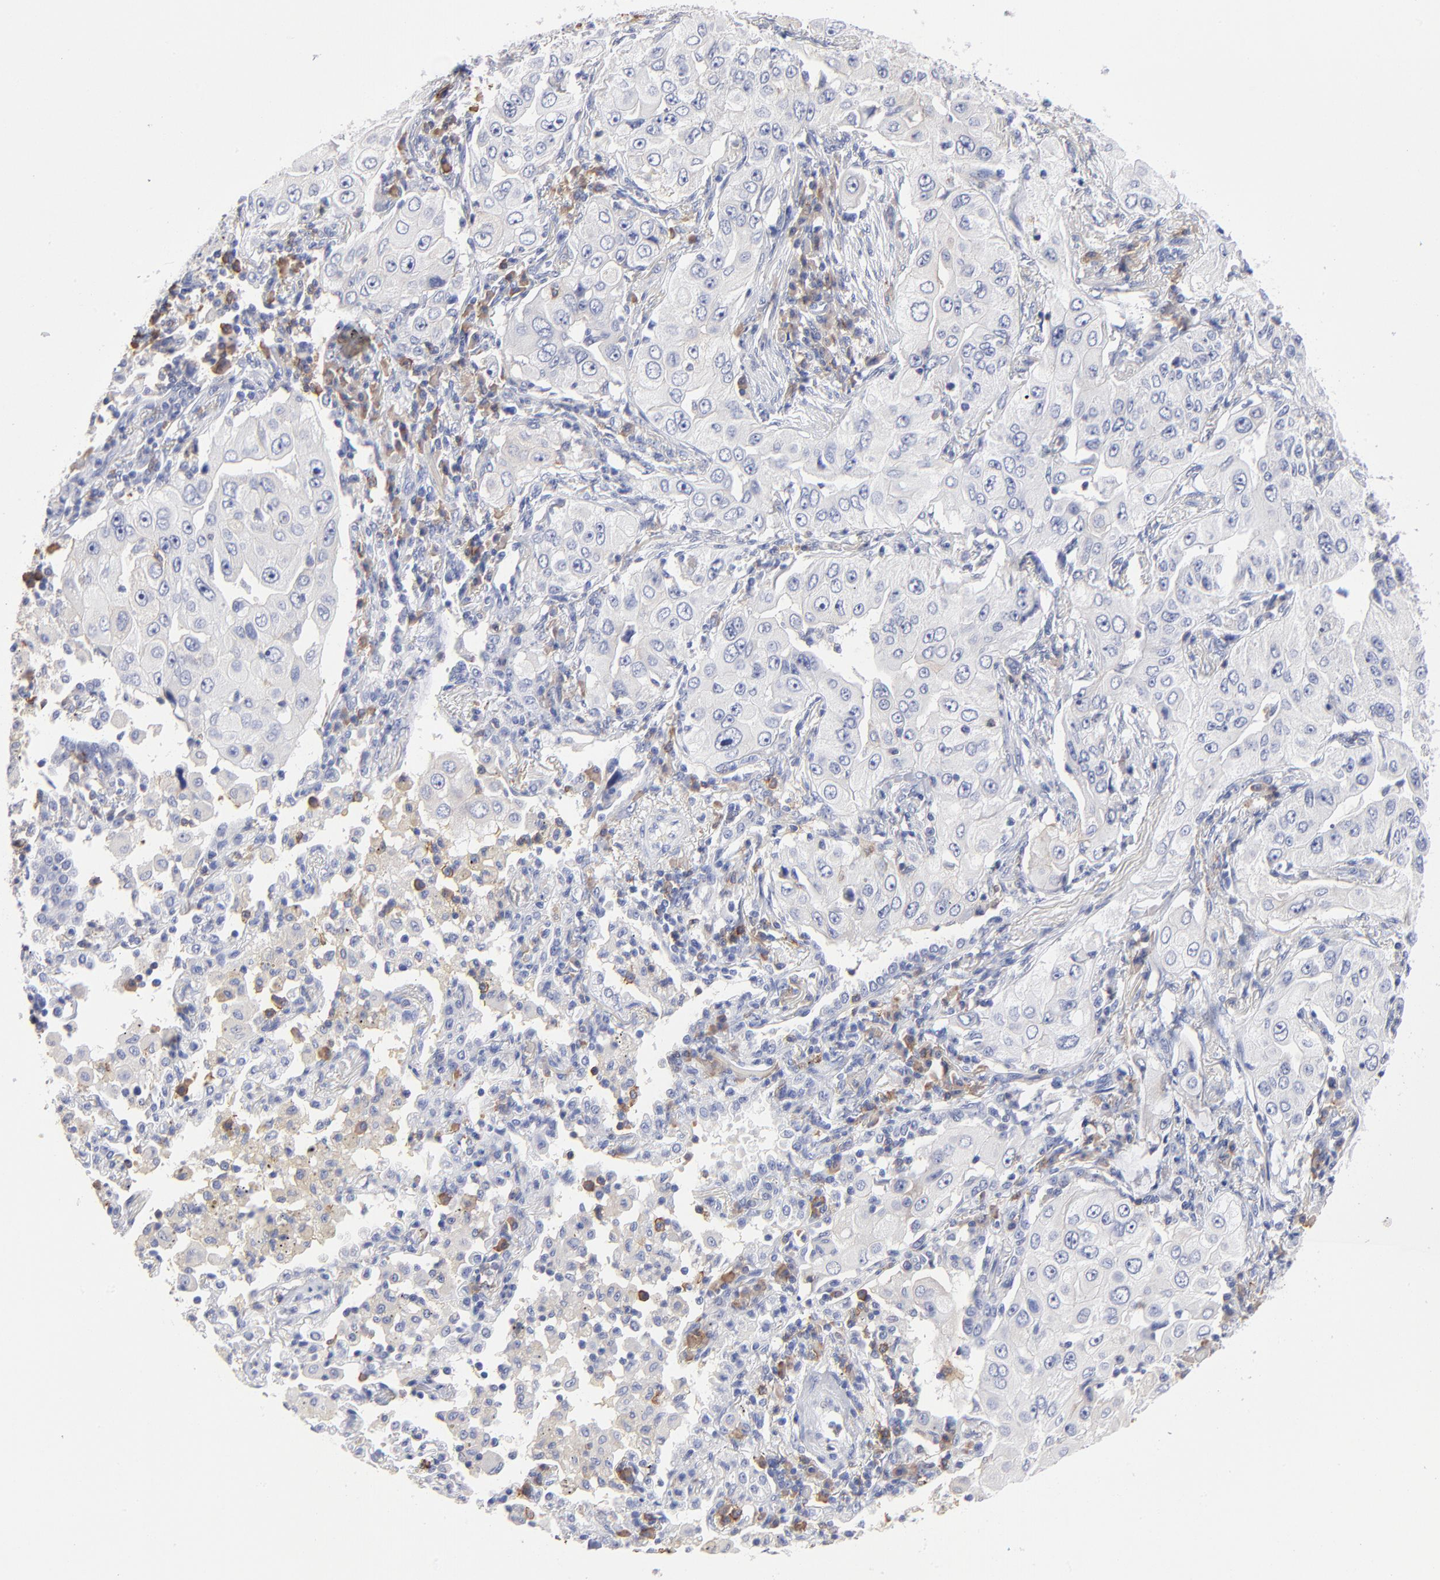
{"staining": {"intensity": "negative", "quantity": "none", "location": "none"}, "tissue": "lung cancer", "cell_type": "Tumor cells", "image_type": "cancer", "snomed": [{"axis": "morphology", "description": "Adenocarcinoma, NOS"}, {"axis": "topography", "description": "Lung"}], "caption": "Lung adenocarcinoma was stained to show a protein in brown. There is no significant positivity in tumor cells. The staining is performed using DAB brown chromogen with nuclei counter-stained in using hematoxylin.", "gene": "LAT2", "patient": {"sex": "male", "age": 84}}